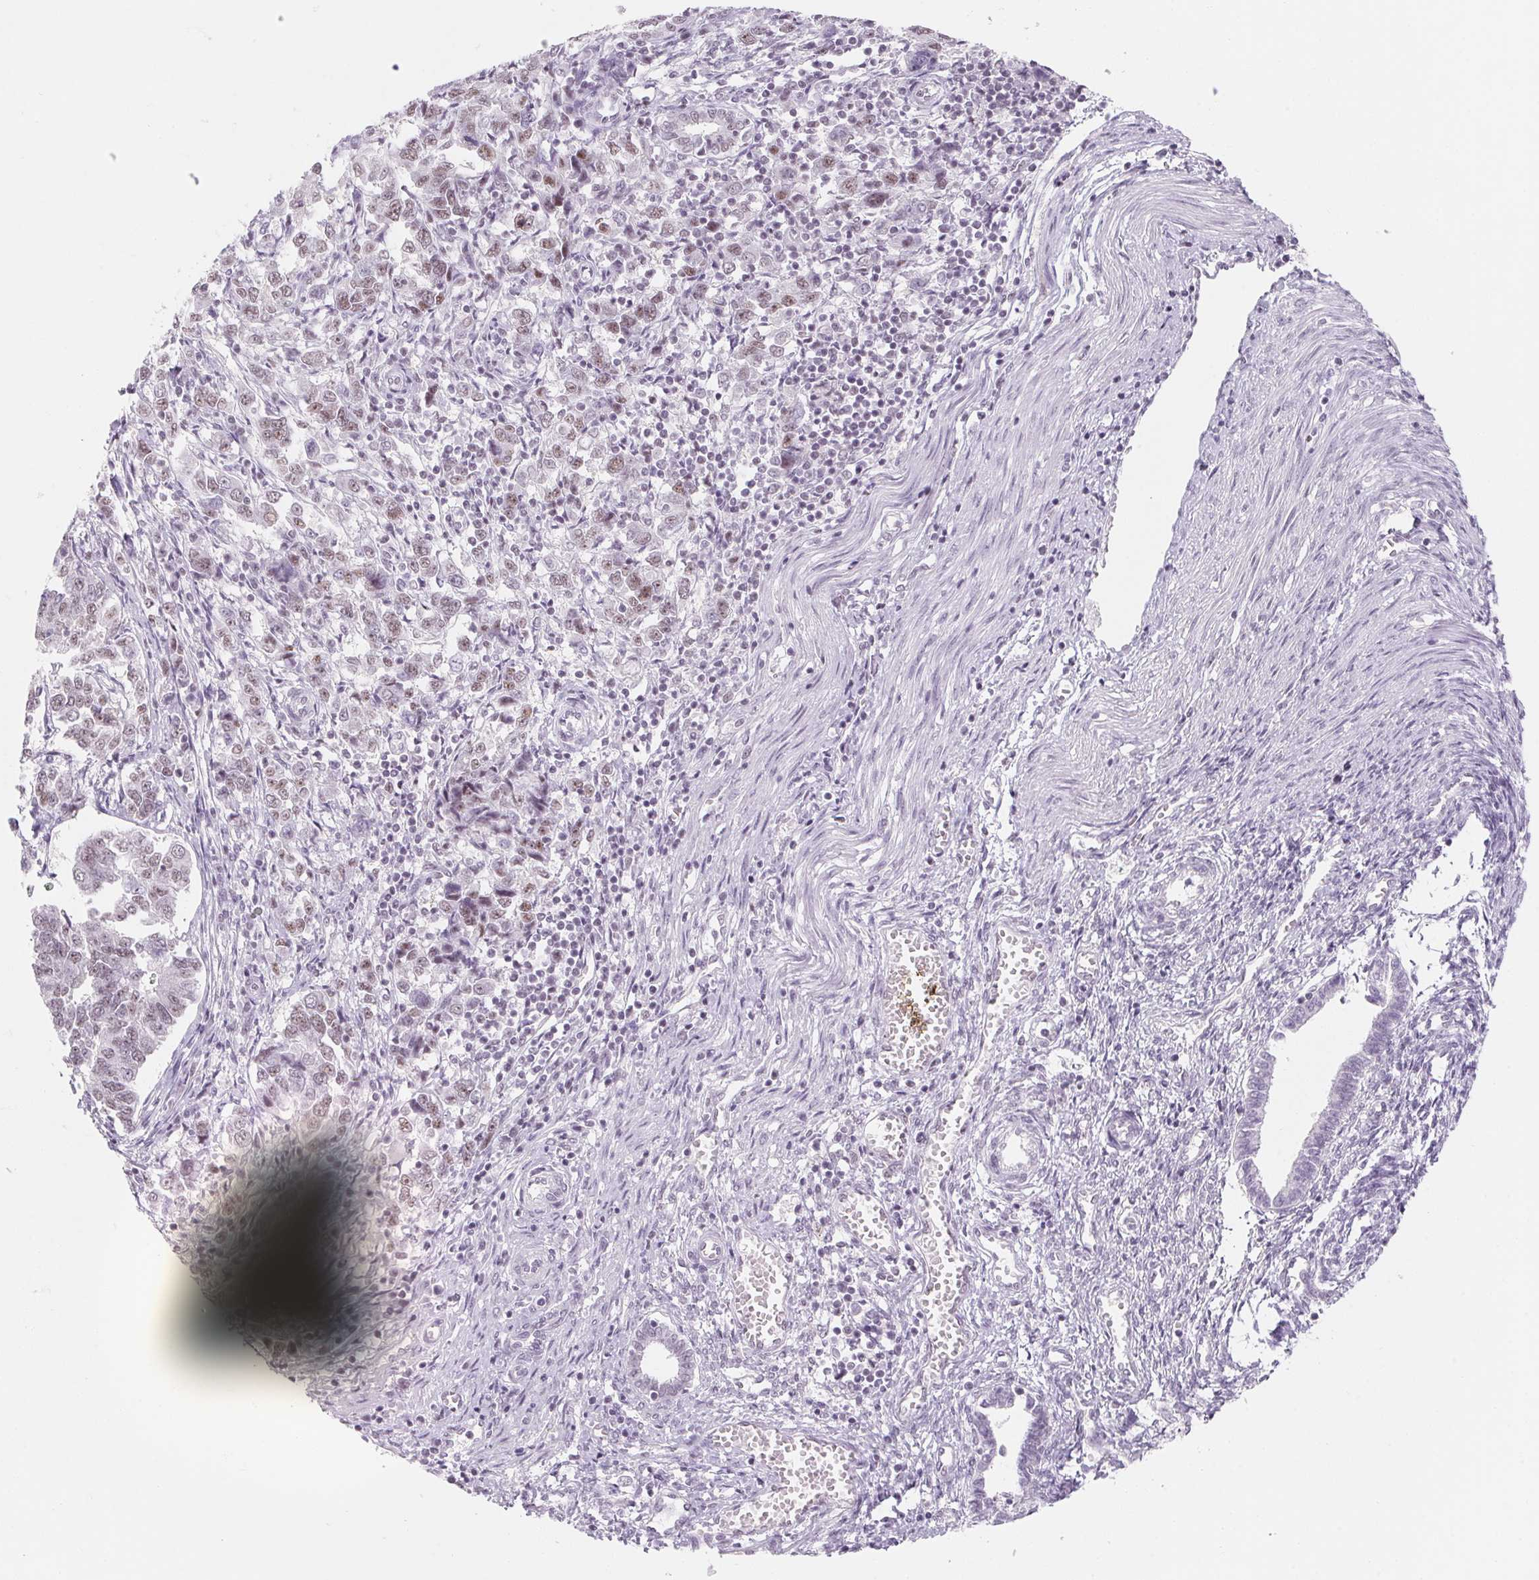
{"staining": {"intensity": "weak", "quantity": ">75%", "location": "nuclear"}, "tissue": "endometrial cancer", "cell_type": "Tumor cells", "image_type": "cancer", "snomed": [{"axis": "morphology", "description": "Adenocarcinoma, NOS"}, {"axis": "topography", "description": "Endometrium"}], "caption": "This photomicrograph shows endometrial cancer stained with IHC to label a protein in brown. The nuclear of tumor cells show weak positivity for the protein. Nuclei are counter-stained blue.", "gene": "ZIC4", "patient": {"sex": "female", "age": 43}}